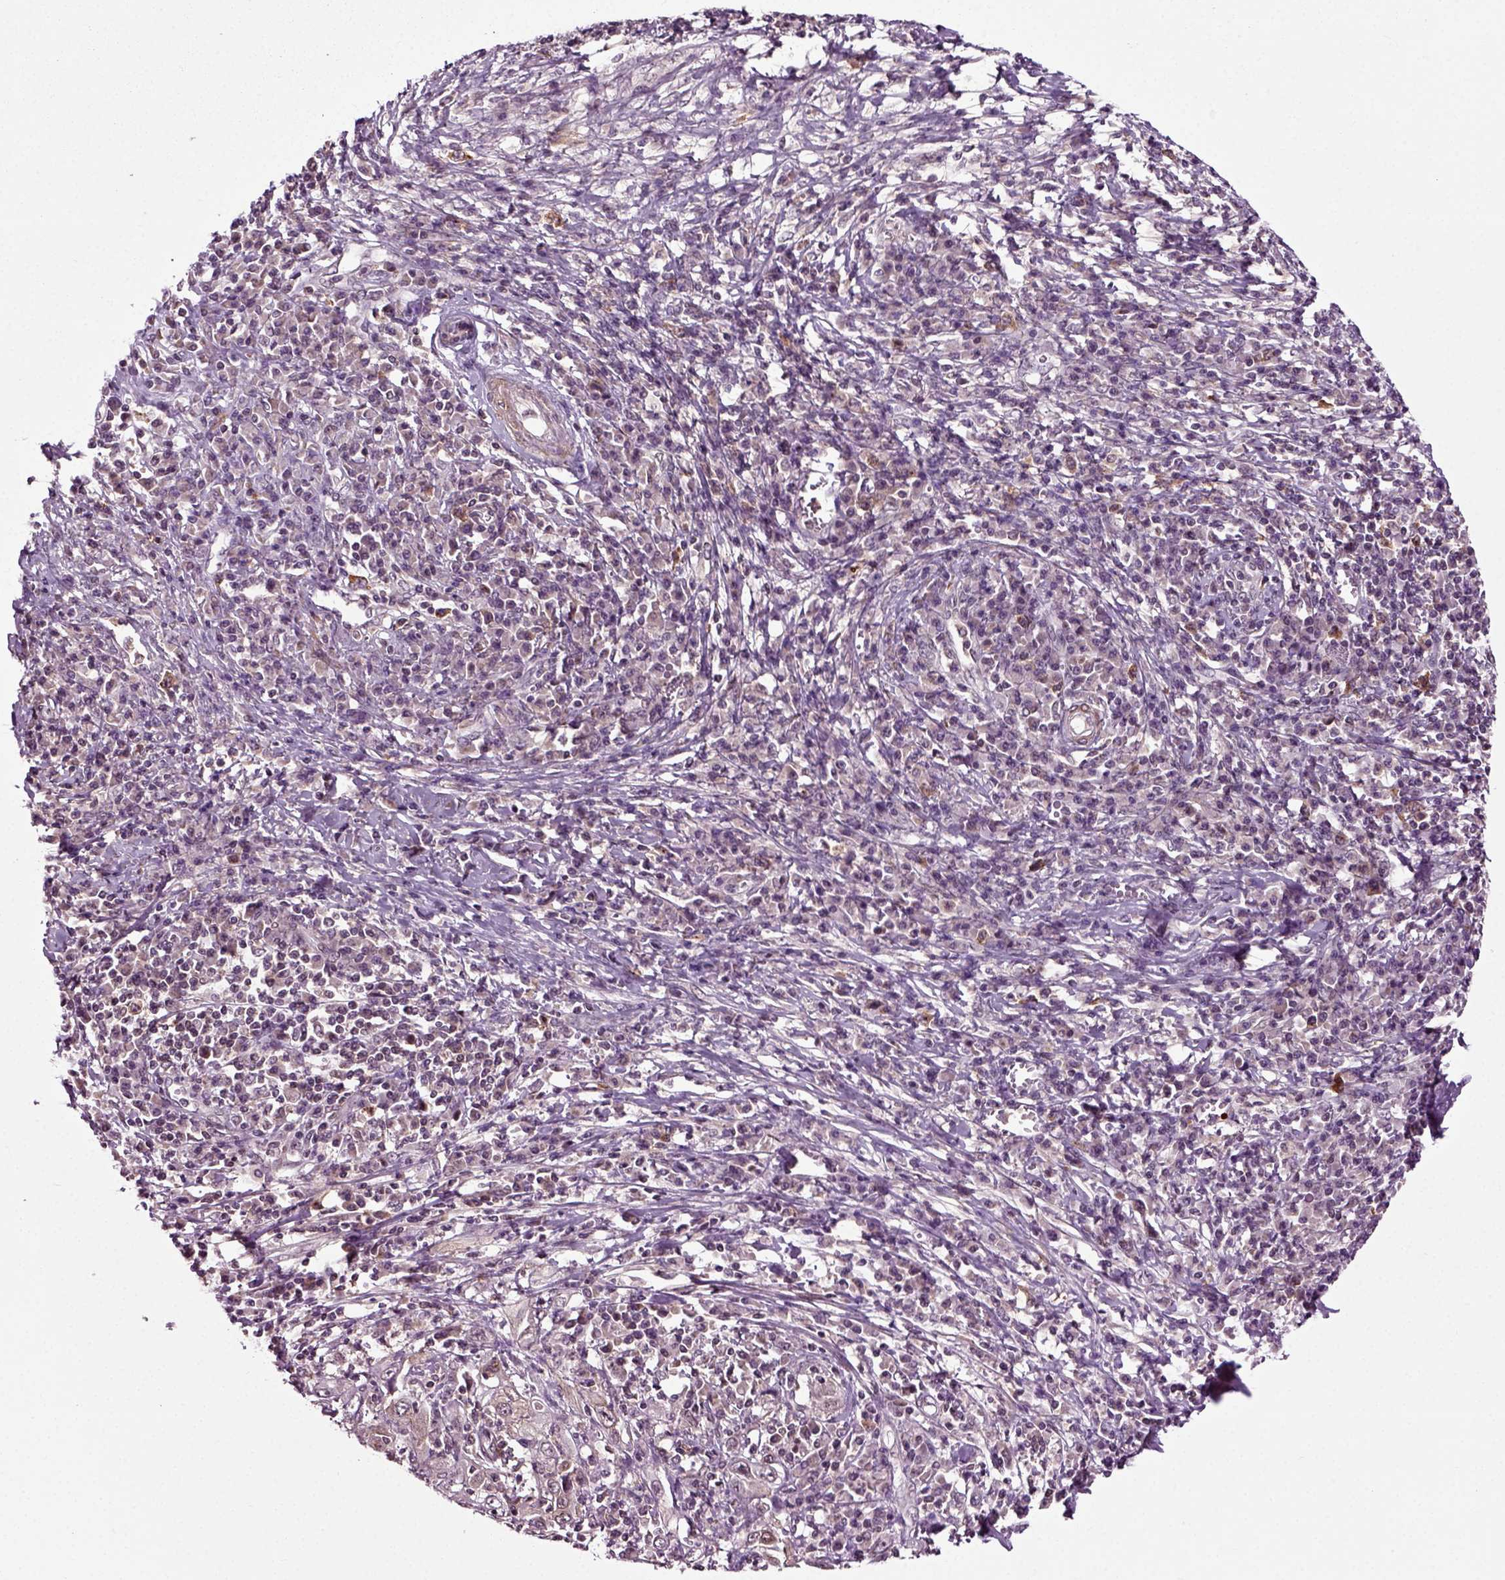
{"staining": {"intensity": "negative", "quantity": "none", "location": "none"}, "tissue": "cervical cancer", "cell_type": "Tumor cells", "image_type": "cancer", "snomed": [{"axis": "morphology", "description": "Squamous cell carcinoma, NOS"}, {"axis": "topography", "description": "Cervix"}], "caption": "The immunohistochemistry image has no significant expression in tumor cells of cervical cancer tissue.", "gene": "KNSTRN", "patient": {"sex": "female", "age": 46}}